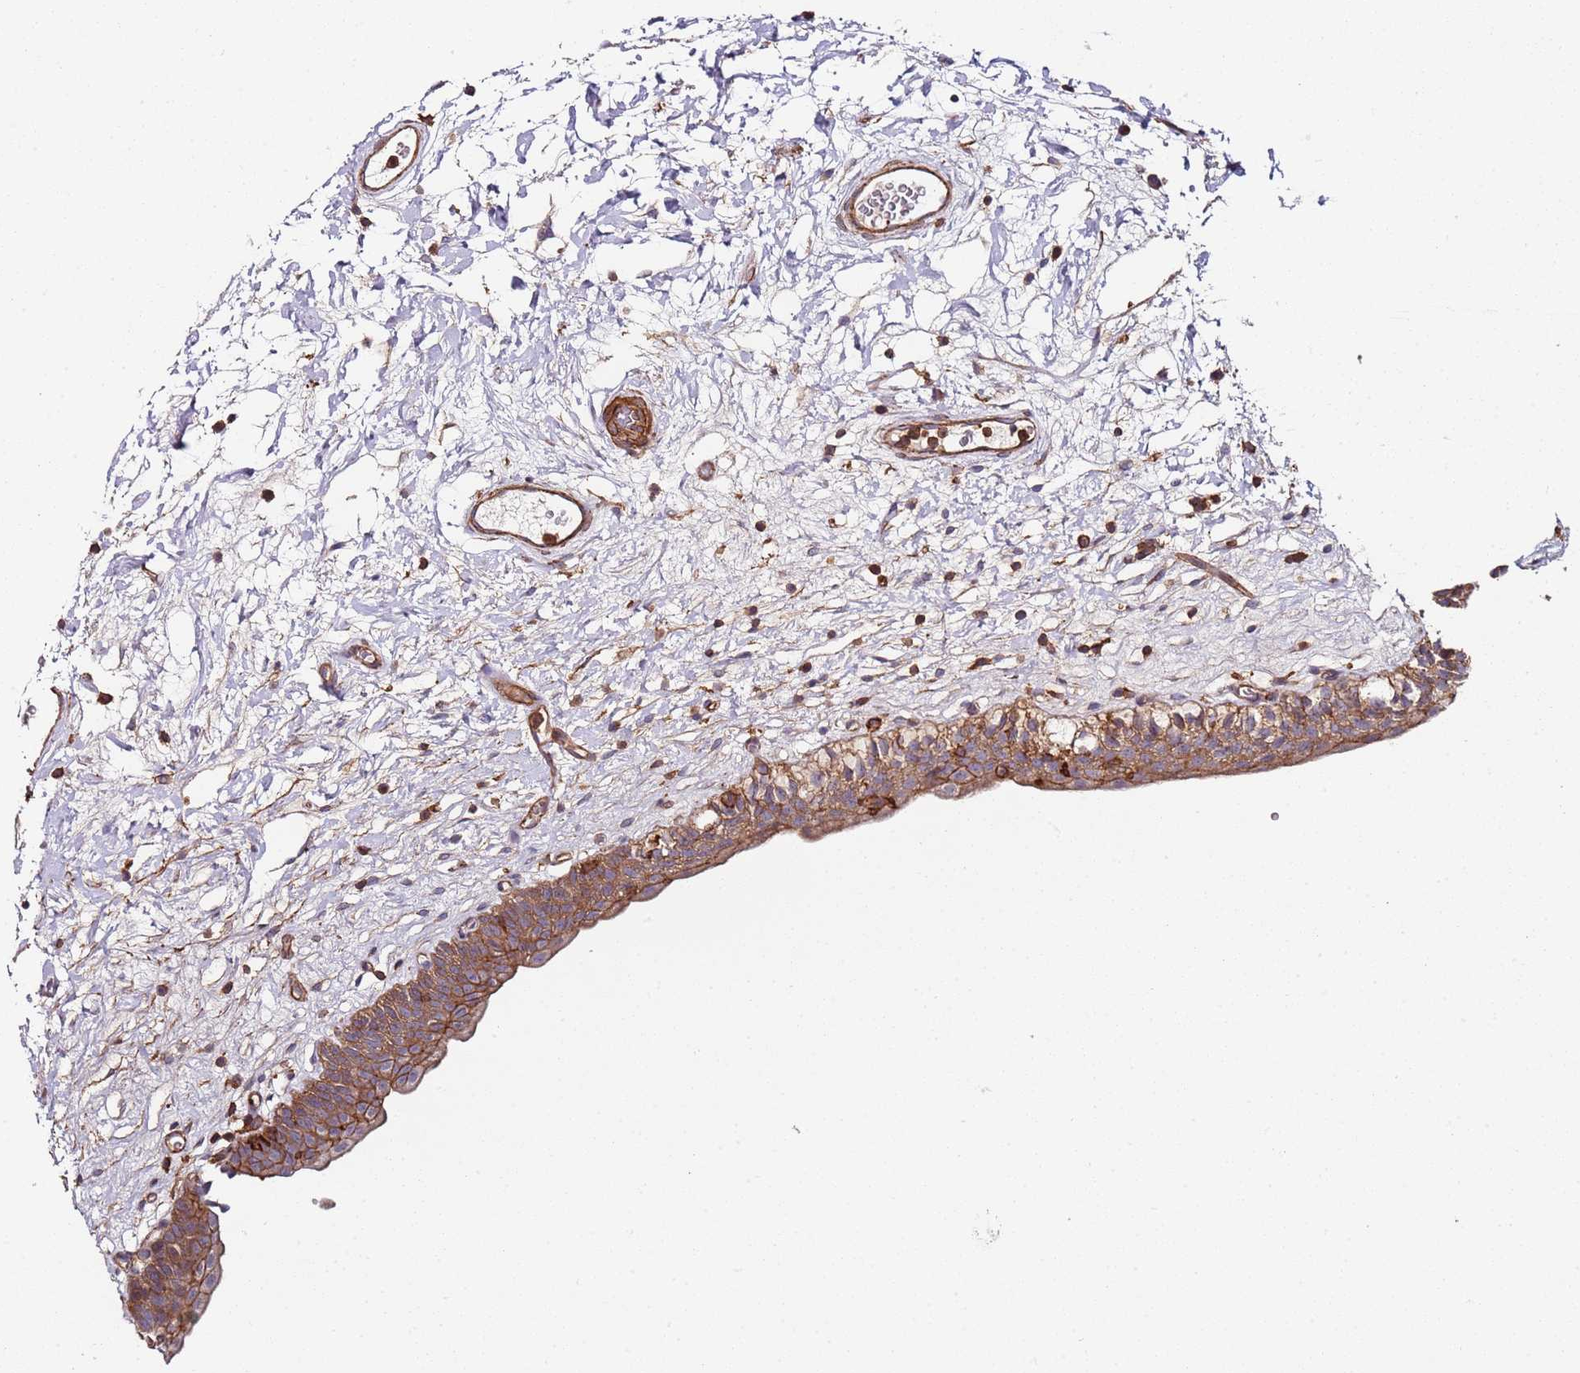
{"staining": {"intensity": "moderate", "quantity": ">75%", "location": "cytoplasmic/membranous"}, "tissue": "urinary bladder", "cell_type": "Urothelial cells", "image_type": "normal", "snomed": [{"axis": "morphology", "description": "Normal tissue, NOS"}, {"axis": "topography", "description": "Urinary bladder"}], "caption": "Immunohistochemical staining of benign human urinary bladder reveals moderate cytoplasmic/membranous protein staining in approximately >75% of urothelial cells. The staining was performed using DAB (3,3'-diaminobenzidine), with brown indicating positive protein expression. Nuclei are stained blue with hematoxylin.", "gene": "CYP2U1", "patient": {"sex": "male", "age": 83}}